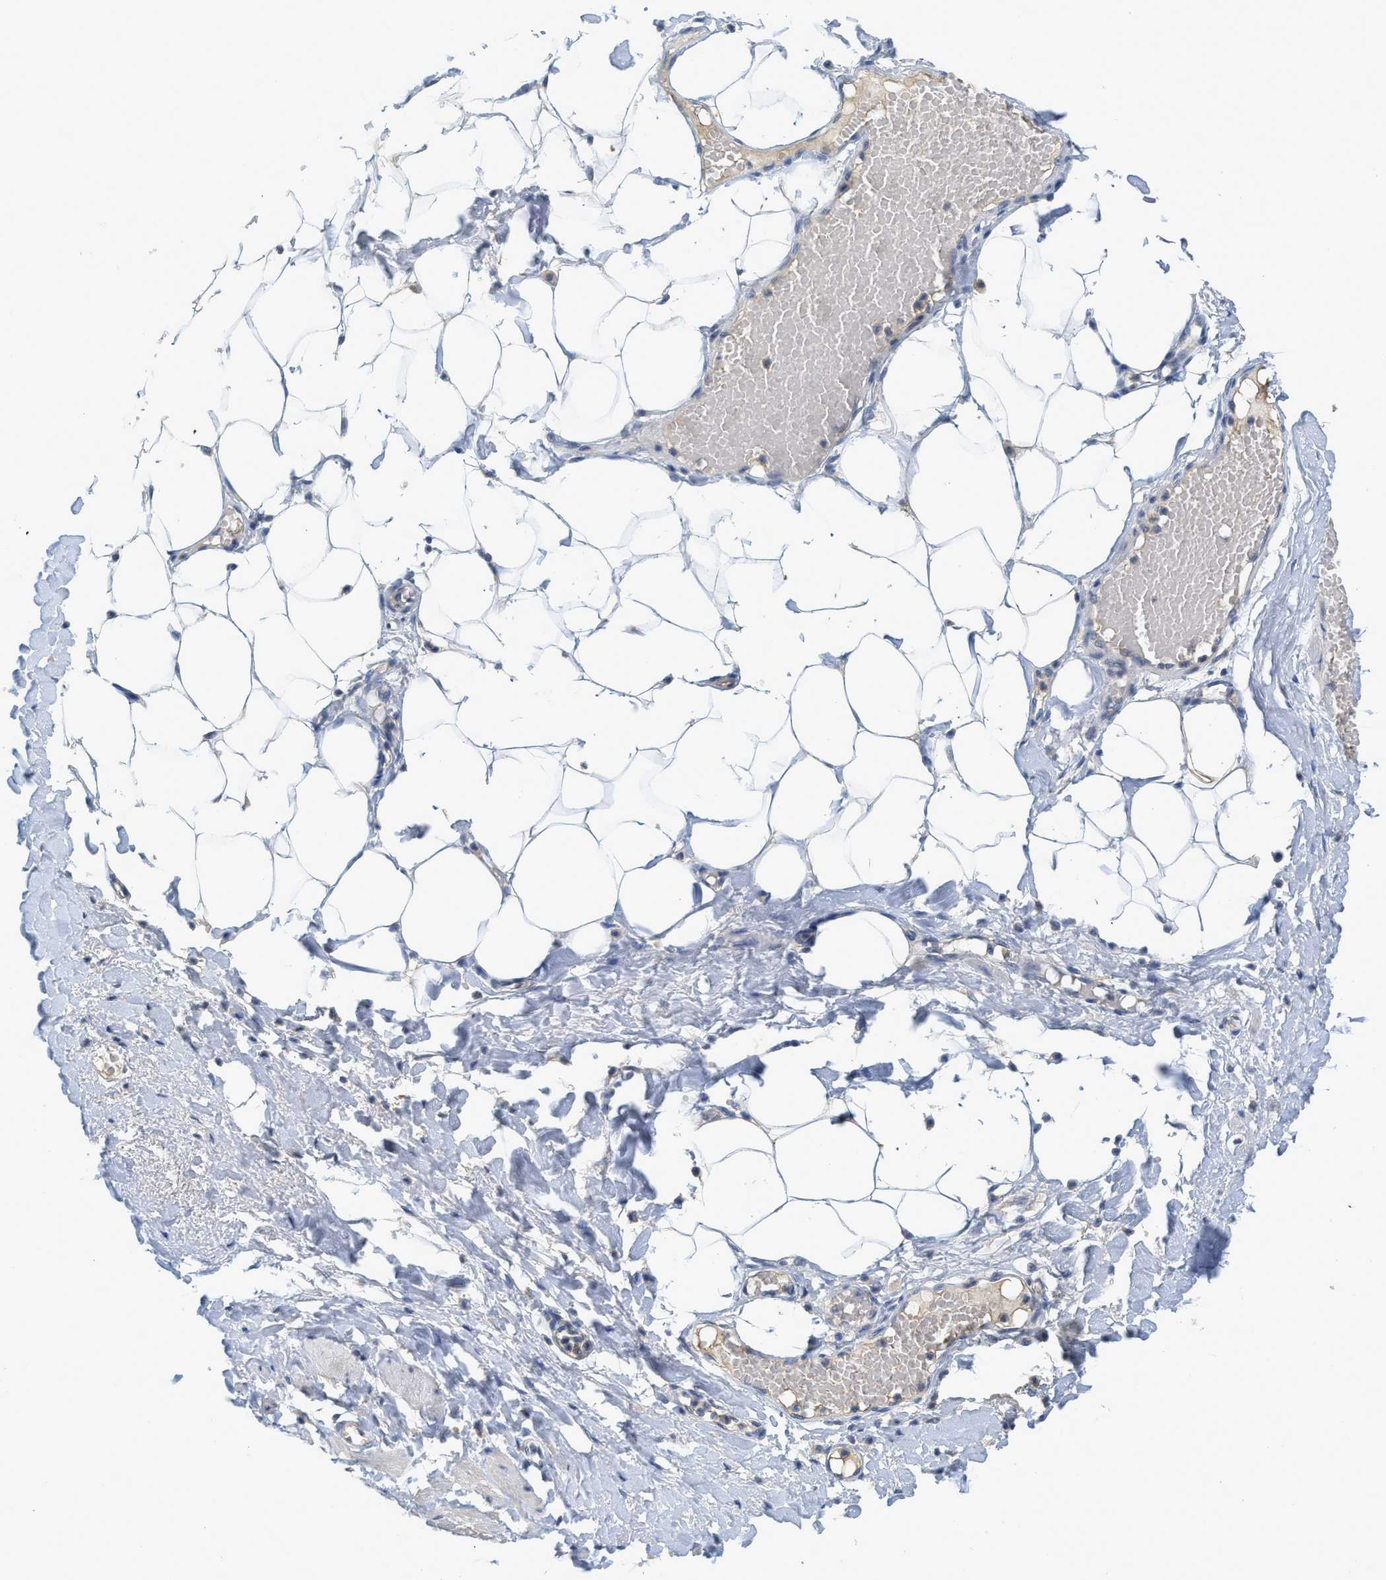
{"staining": {"intensity": "negative", "quantity": "none", "location": "none"}, "tissue": "adipose tissue", "cell_type": "Adipocytes", "image_type": "normal", "snomed": [{"axis": "morphology", "description": "Normal tissue, NOS"}, {"axis": "topography", "description": "Soft tissue"}, {"axis": "topography", "description": "Vascular tissue"}], "caption": "The micrograph shows no significant expression in adipocytes of adipose tissue. (DAB (3,3'-diaminobenzidine) immunohistochemistry with hematoxylin counter stain).", "gene": "TNFAIP1", "patient": {"sex": "female", "age": 35}}